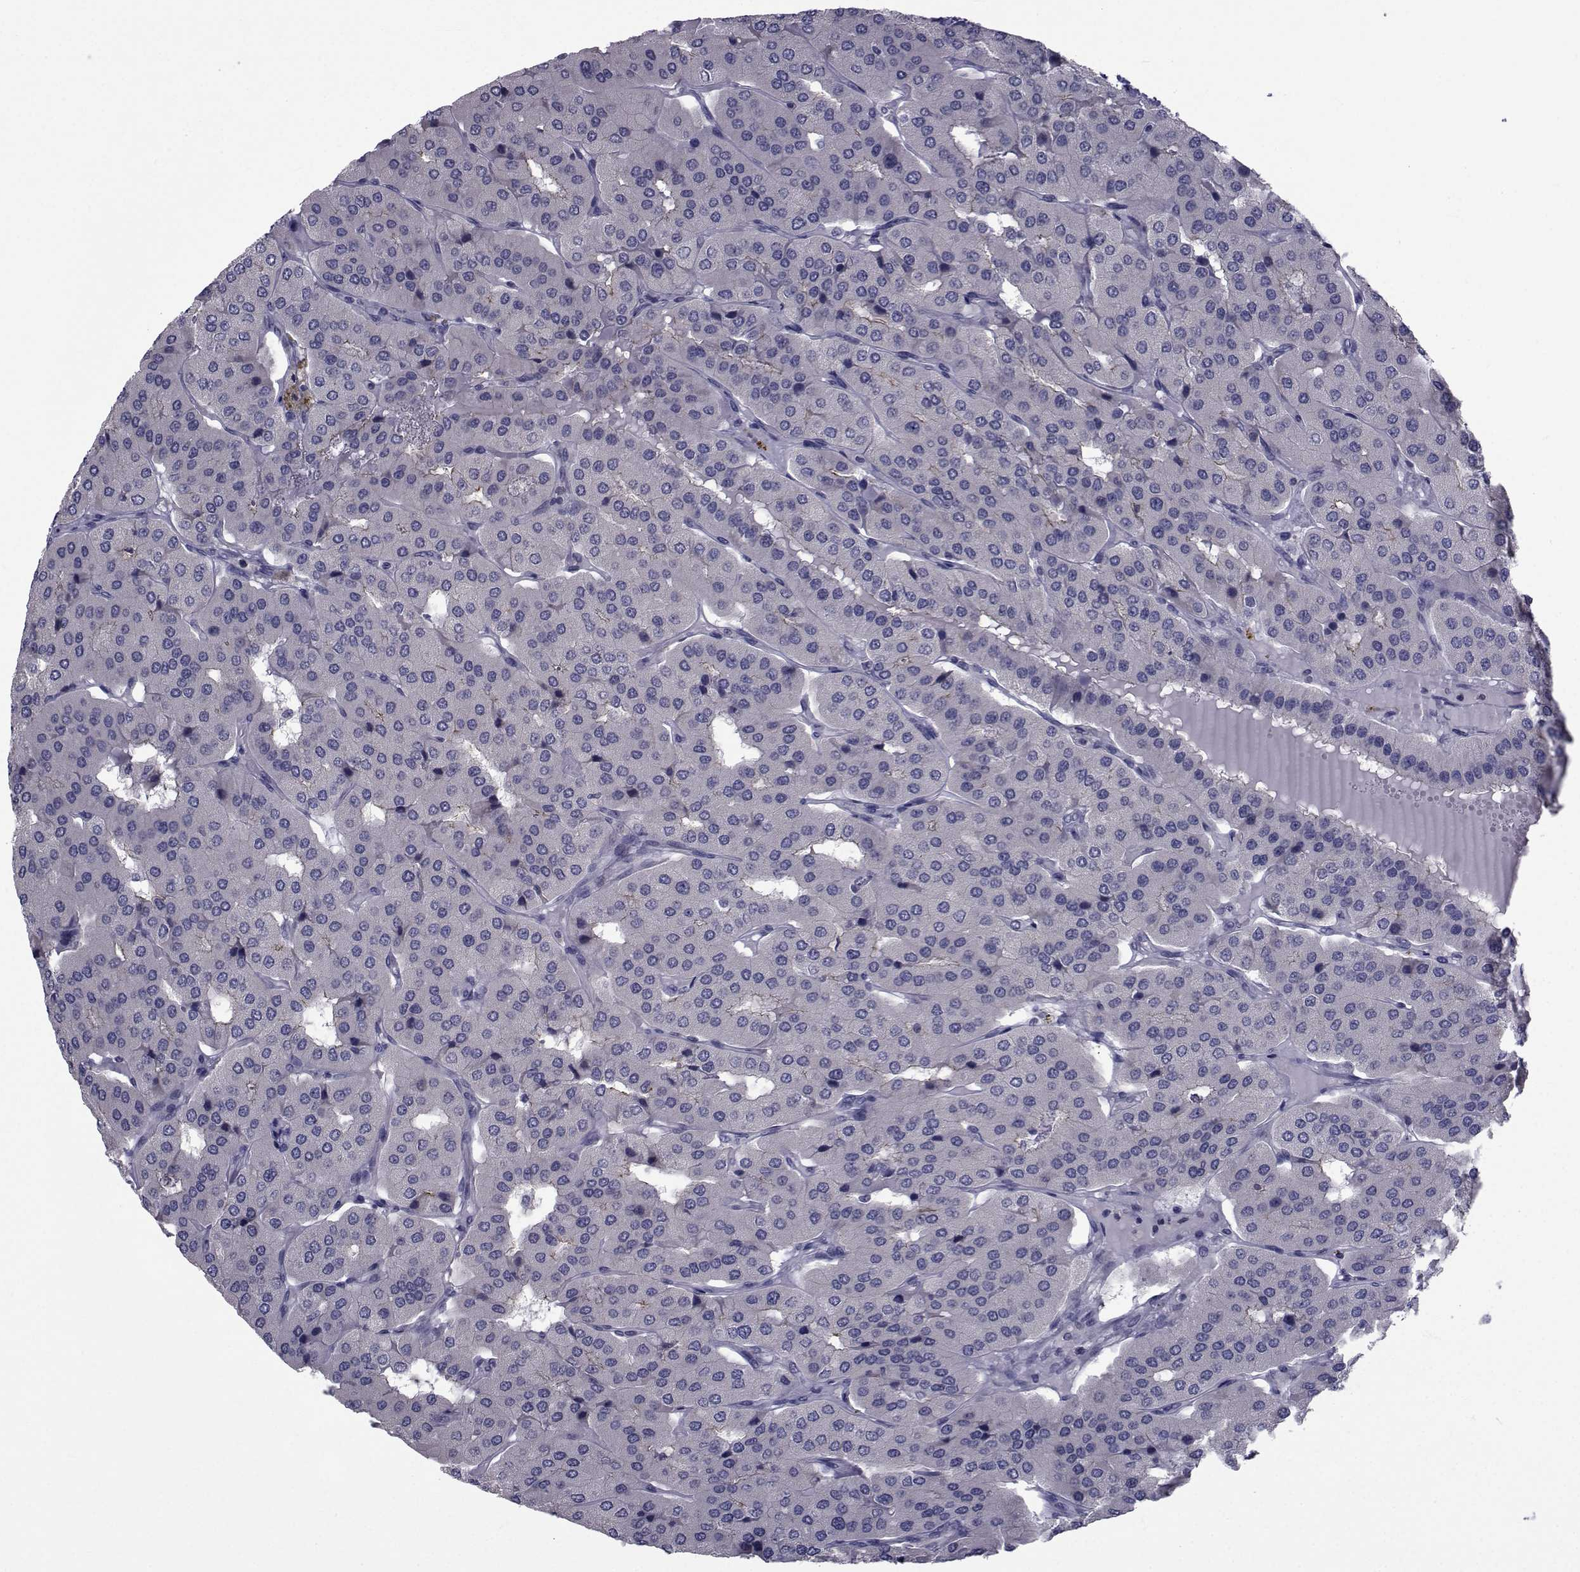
{"staining": {"intensity": "negative", "quantity": "none", "location": "none"}, "tissue": "parathyroid gland", "cell_type": "Glandular cells", "image_type": "normal", "snomed": [{"axis": "morphology", "description": "Normal tissue, NOS"}, {"axis": "morphology", "description": "Adenoma, NOS"}, {"axis": "topography", "description": "Parathyroid gland"}], "caption": "Glandular cells are negative for brown protein staining in benign parathyroid gland. (DAB (3,3'-diaminobenzidine) IHC with hematoxylin counter stain).", "gene": "SLC30A10", "patient": {"sex": "female", "age": 86}}